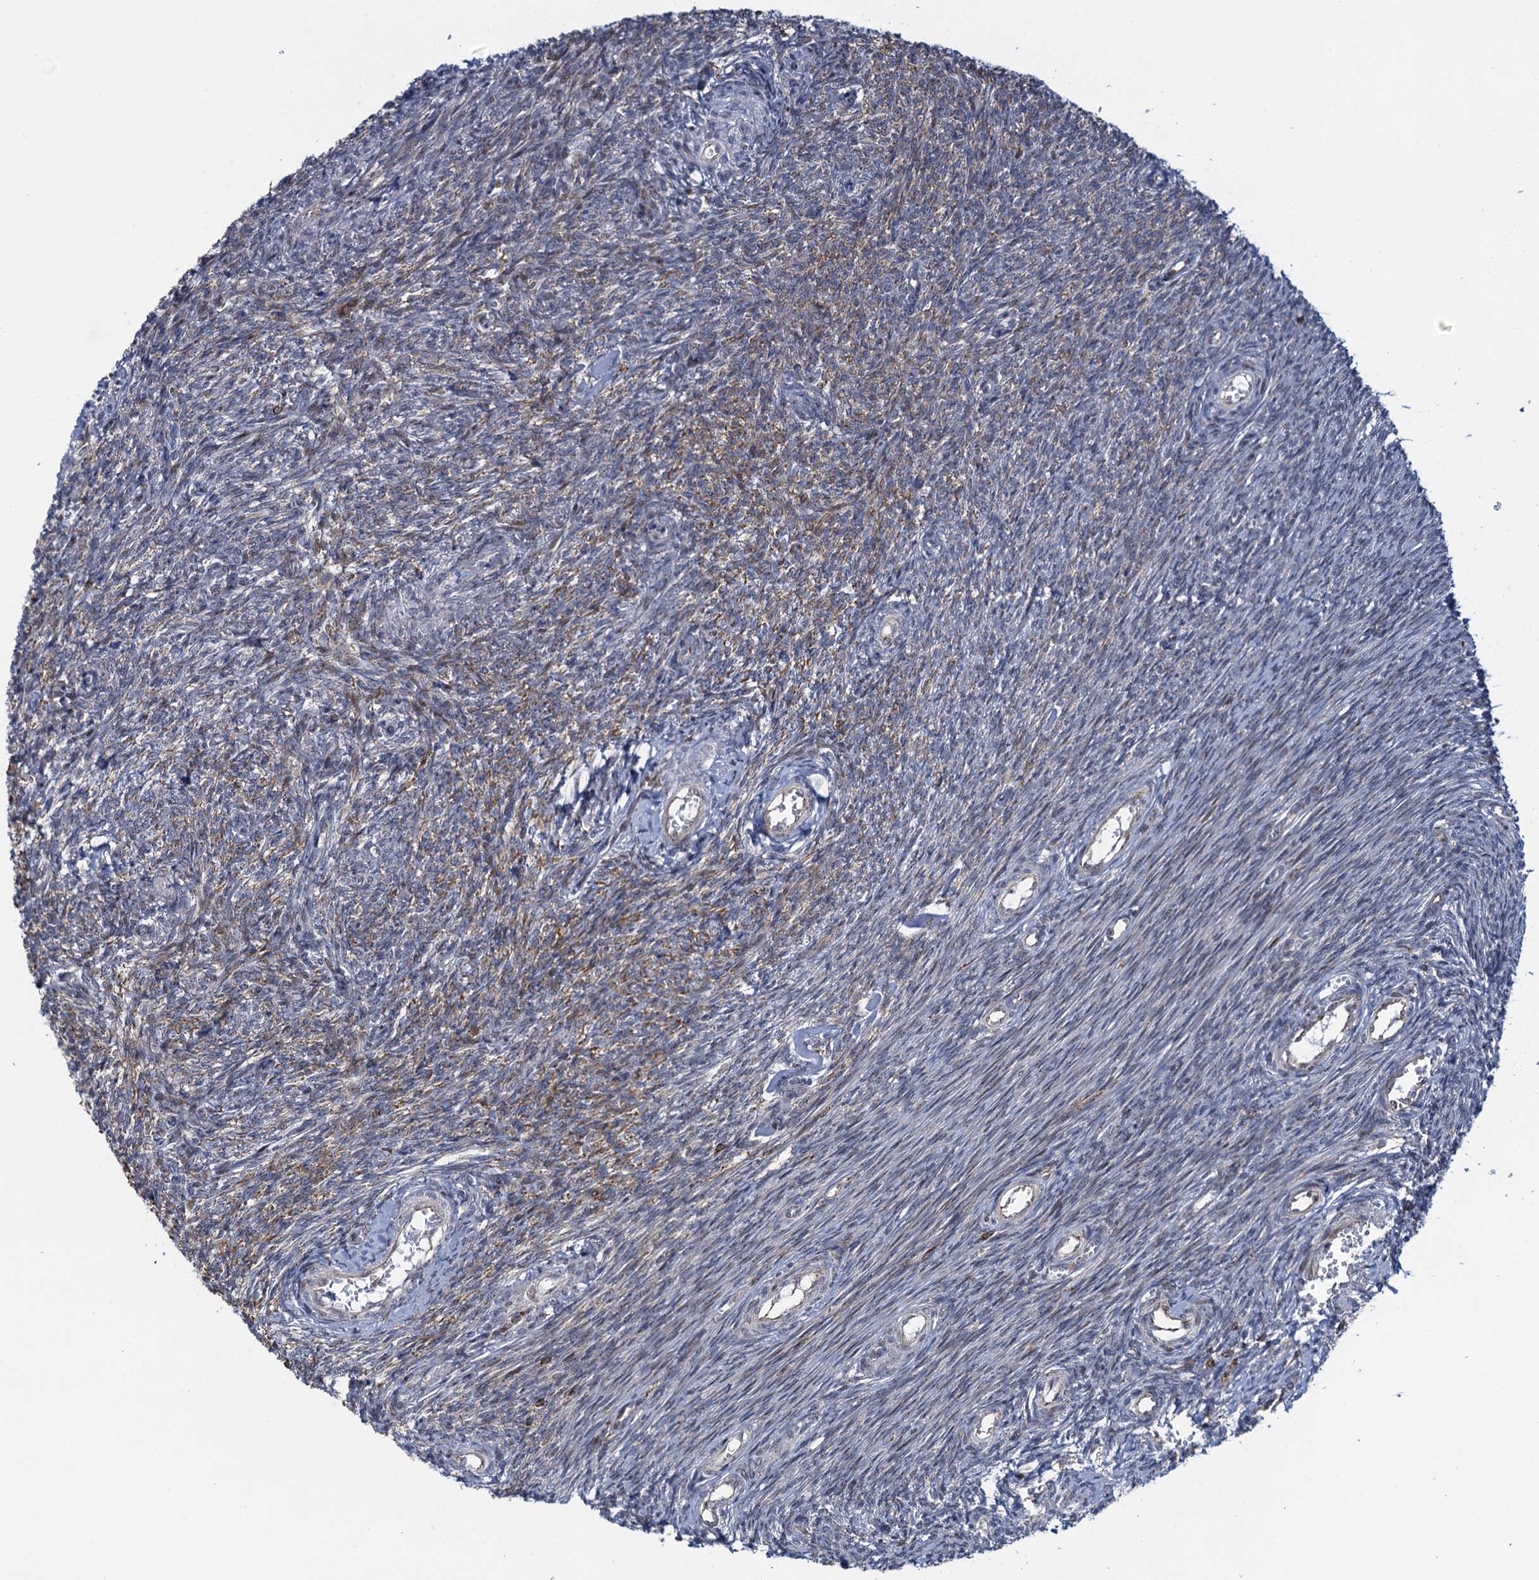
{"staining": {"intensity": "weak", "quantity": "<25%", "location": "cytoplasmic/membranous"}, "tissue": "ovary", "cell_type": "Ovarian stroma cells", "image_type": "normal", "snomed": [{"axis": "morphology", "description": "Normal tissue, NOS"}, {"axis": "topography", "description": "Ovary"}], "caption": "Benign ovary was stained to show a protein in brown. There is no significant expression in ovarian stroma cells. (Immunohistochemistry (ihc), brightfield microscopy, high magnification).", "gene": "CCDC102A", "patient": {"sex": "female", "age": 44}}